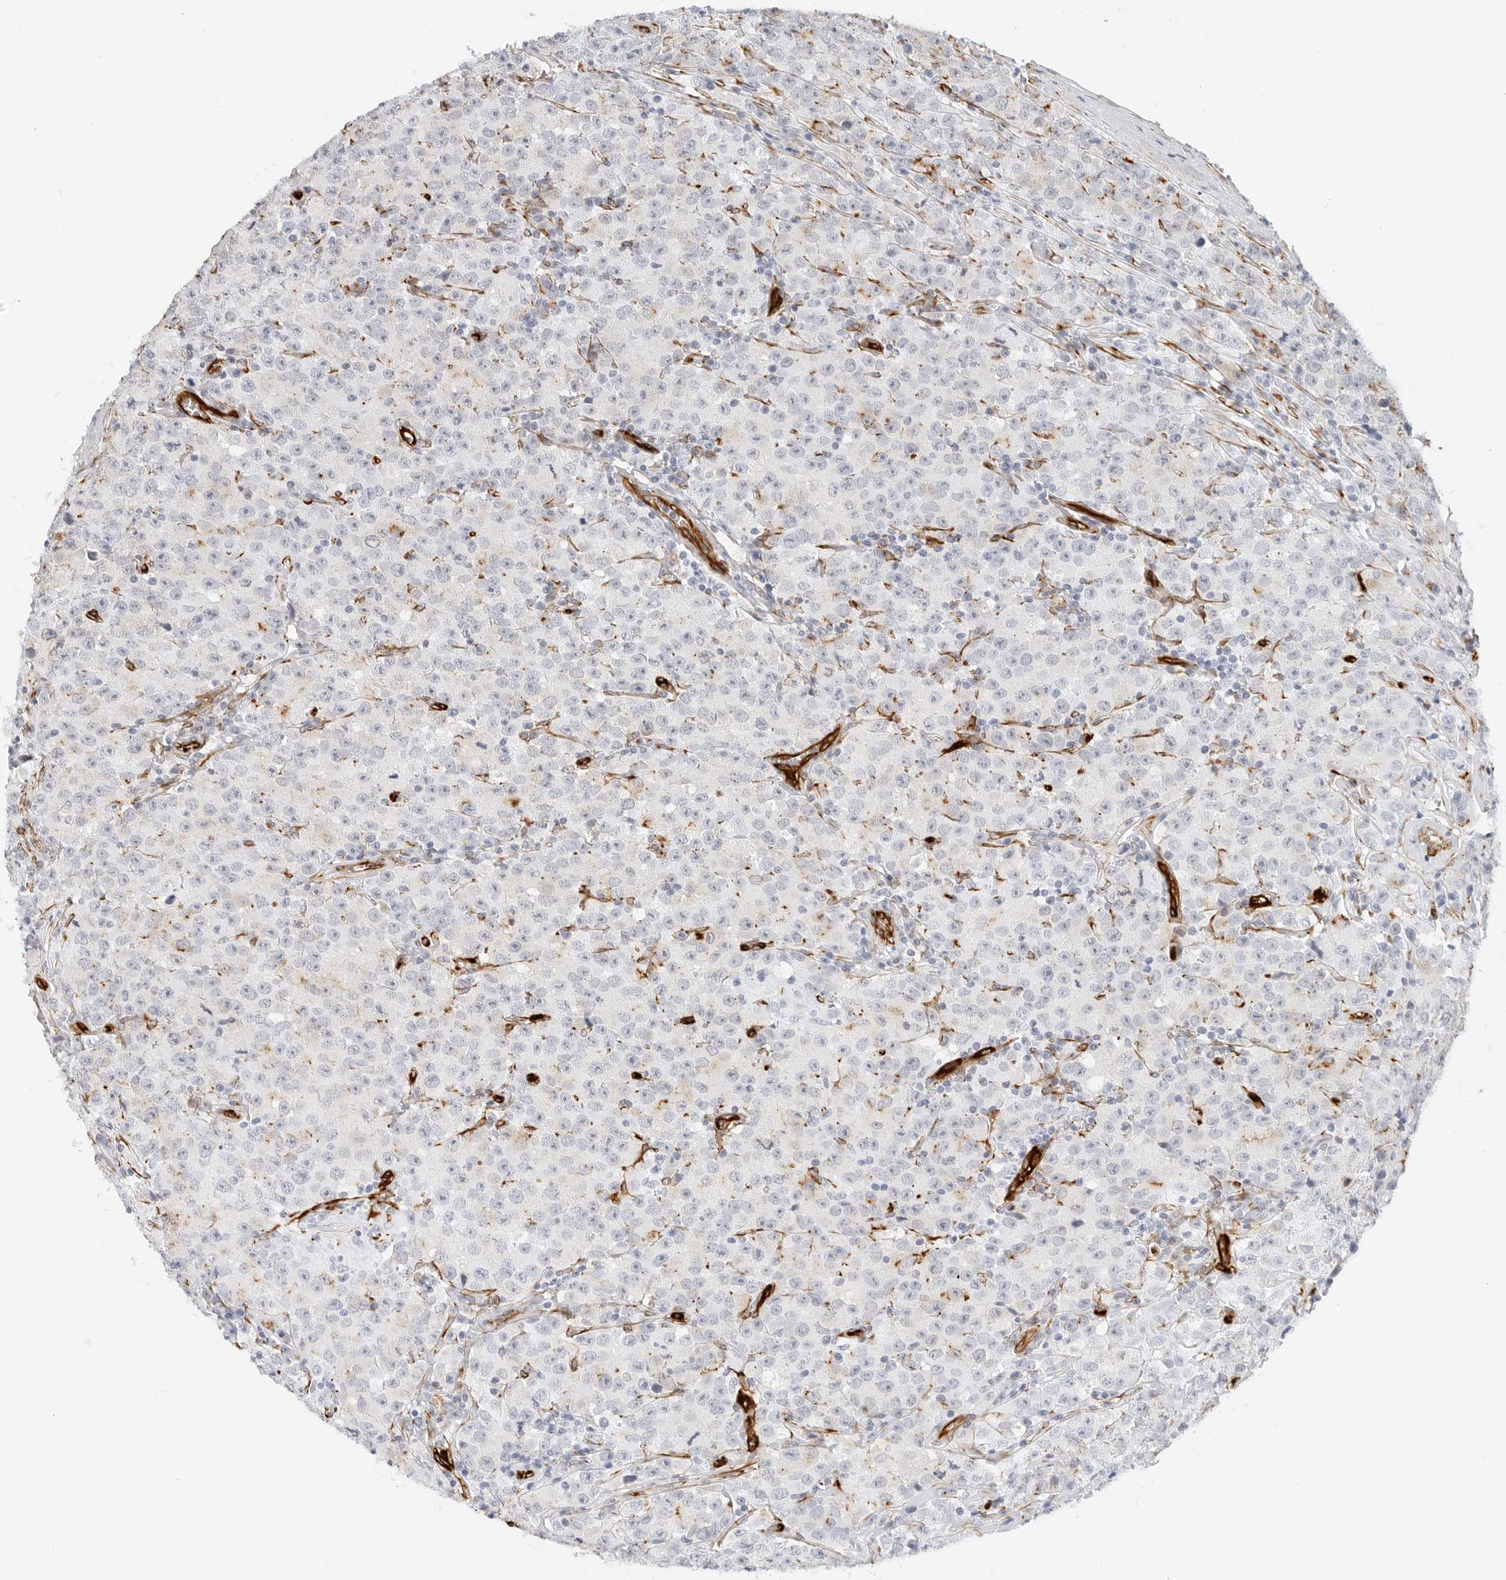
{"staining": {"intensity": "weak", "quantity": "<25%", "location": "cytoplasmic/membranous"}, "tissue": "testis cancer", "cell_type": "Tumor cells", "image_type": "cancer", "snomed": [{"axis": "morphology", "description": "Seminoma, NOS"}, {"axis": "morphology", "description": "Carcinoma, Embryonal, NOS"}, {"axis": "topography", "description": "Testis"}], "caption": "Immunohistochemical staining of human testis cancer exhibits no significant staining in tumor cells.", "gene": "NES", "patient": {"sex": "male", "age": 43}}